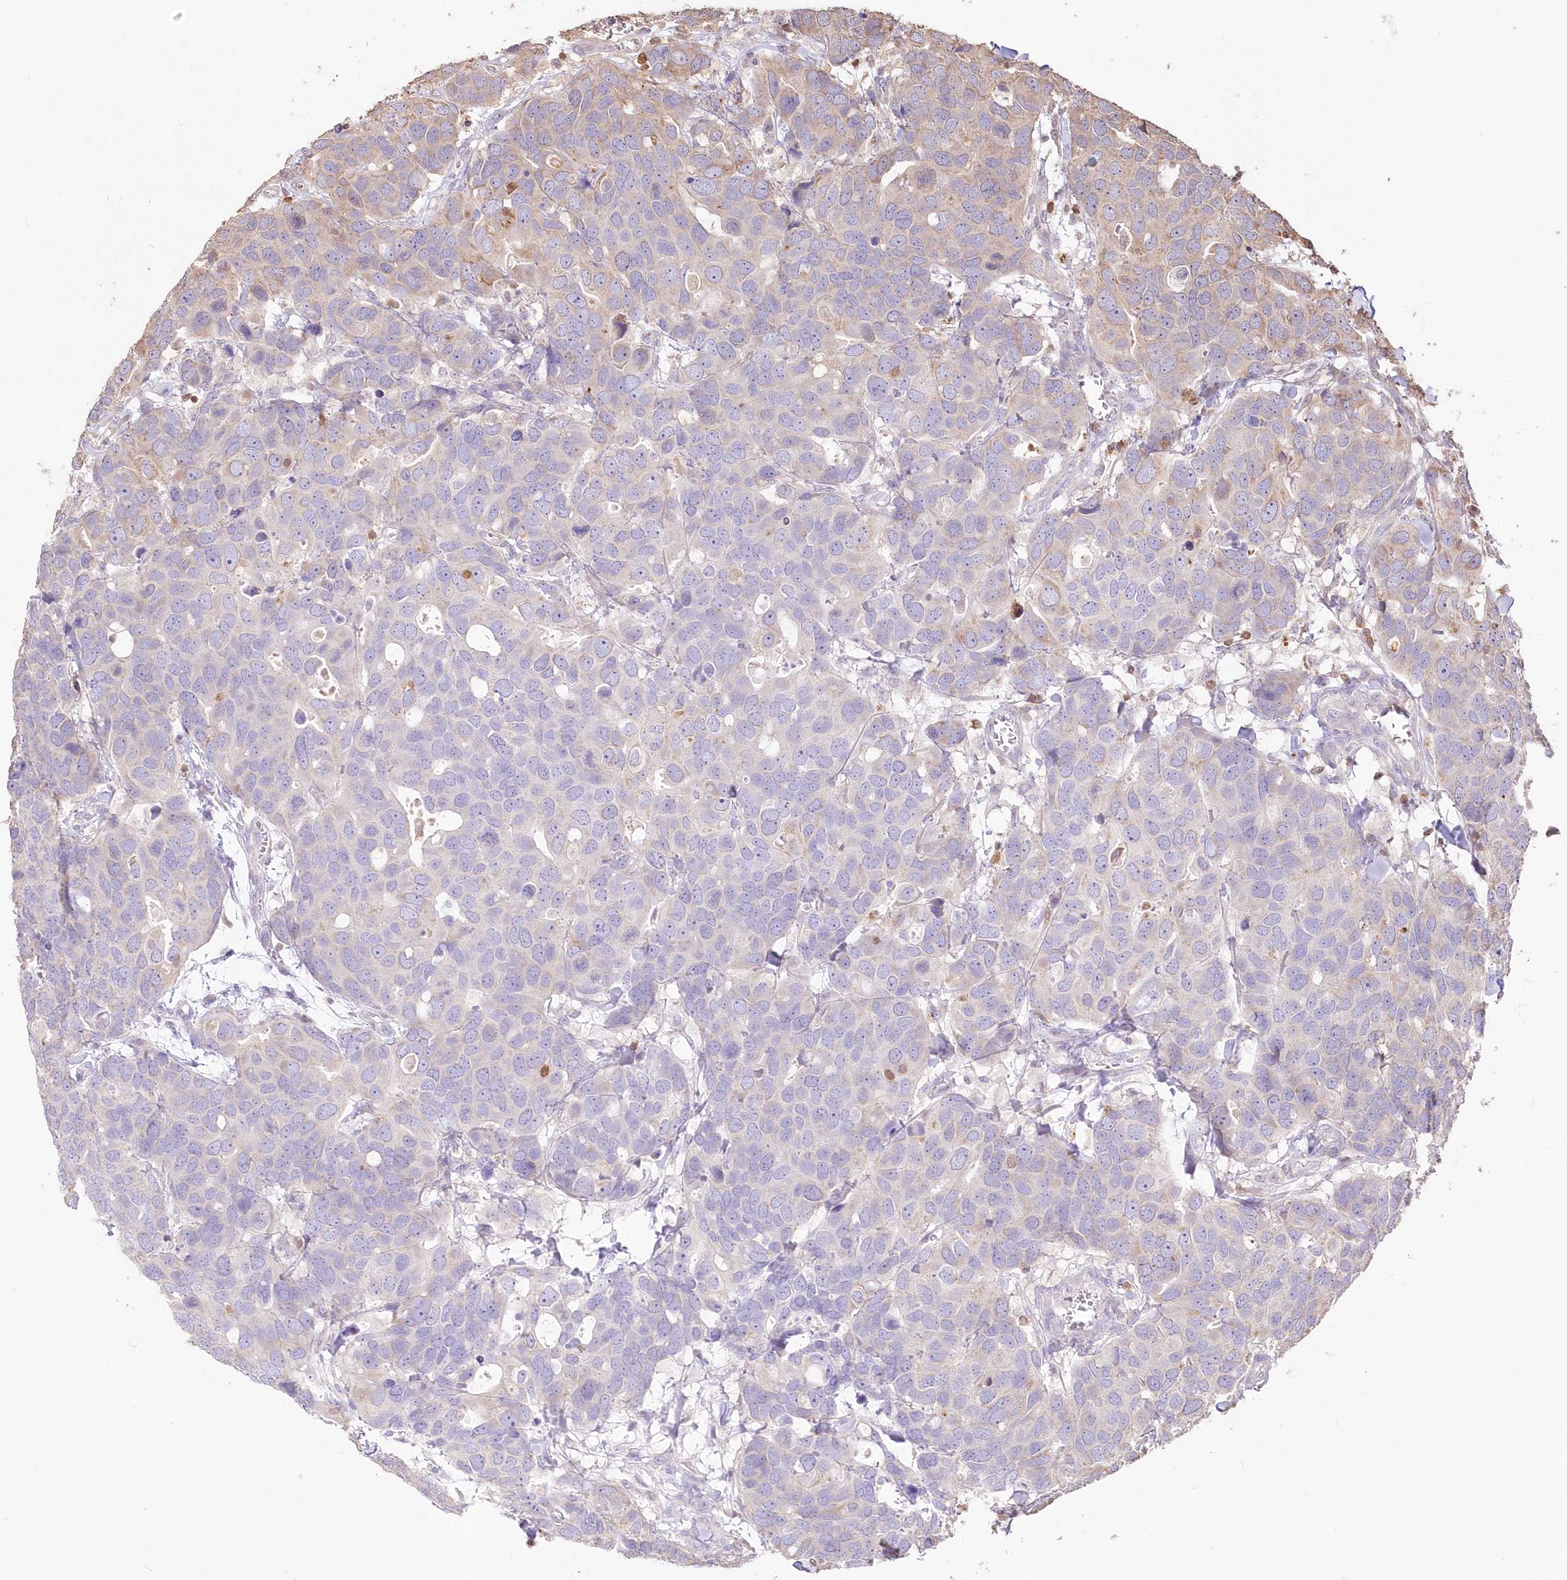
{"staining": {"intensity": "negative", "quantity": "none", "location": "none"}, "tissue": "breast cancer", "cell_type": "Tumor cells", "image_type": "cancer", "snomed": [{"axis": "morphology", "description": "Duct carcinoma"}, {"axis": "topography", "description": "Breast"}], "caption": "IHC histopathology image of neoplastic tissue: breast invasive ductal carcinoma stained with DAB (3,3'-diaminobenzidine) demonstrates no significant protein staining in tumor cells.", "gene": "STK17B", "patient": {"sex": "female", "age": 83}}